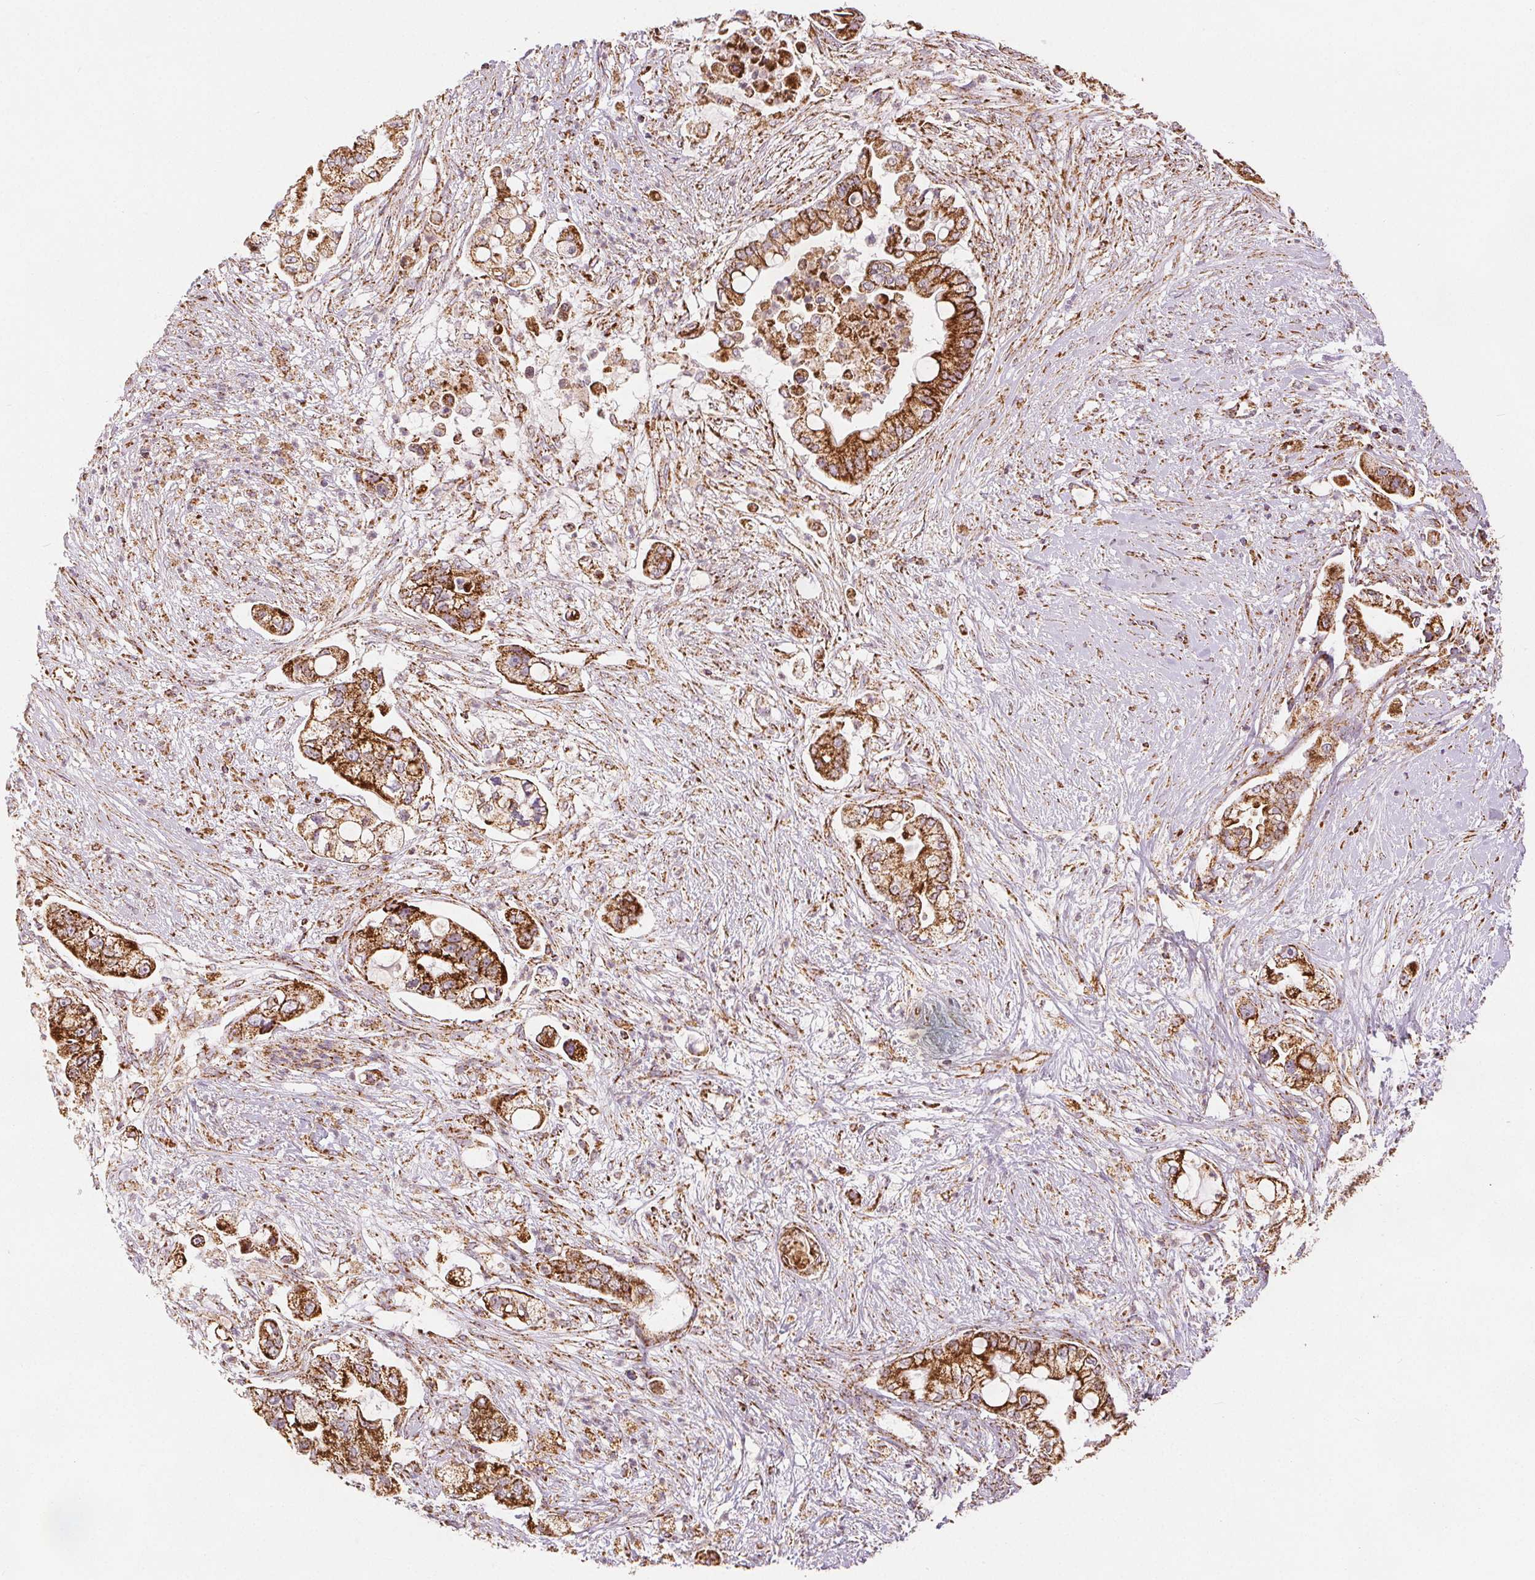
{"staining": {"intensity": "strong", "quantity": ">75%", "location": "cytoplasmic/membranous"}, "tissue": "pancreatic cancer", "cell_type": "Tumor cells", "image_type": "cancer", "snomed": [{"axis": "morphology", "description": "Adenocarcinoma, NOS"}, {"axis": "topography", "description": "Pancreas"}], "caption": "Human pancreatic cancer (adenocarcinoma) stained with a brown dye exhibits strong cytoplasmic/membranous positive expression in about >75% of tumor cells.", "gene": "SDHB", "patient": {"sex": "female", "age": 69}}